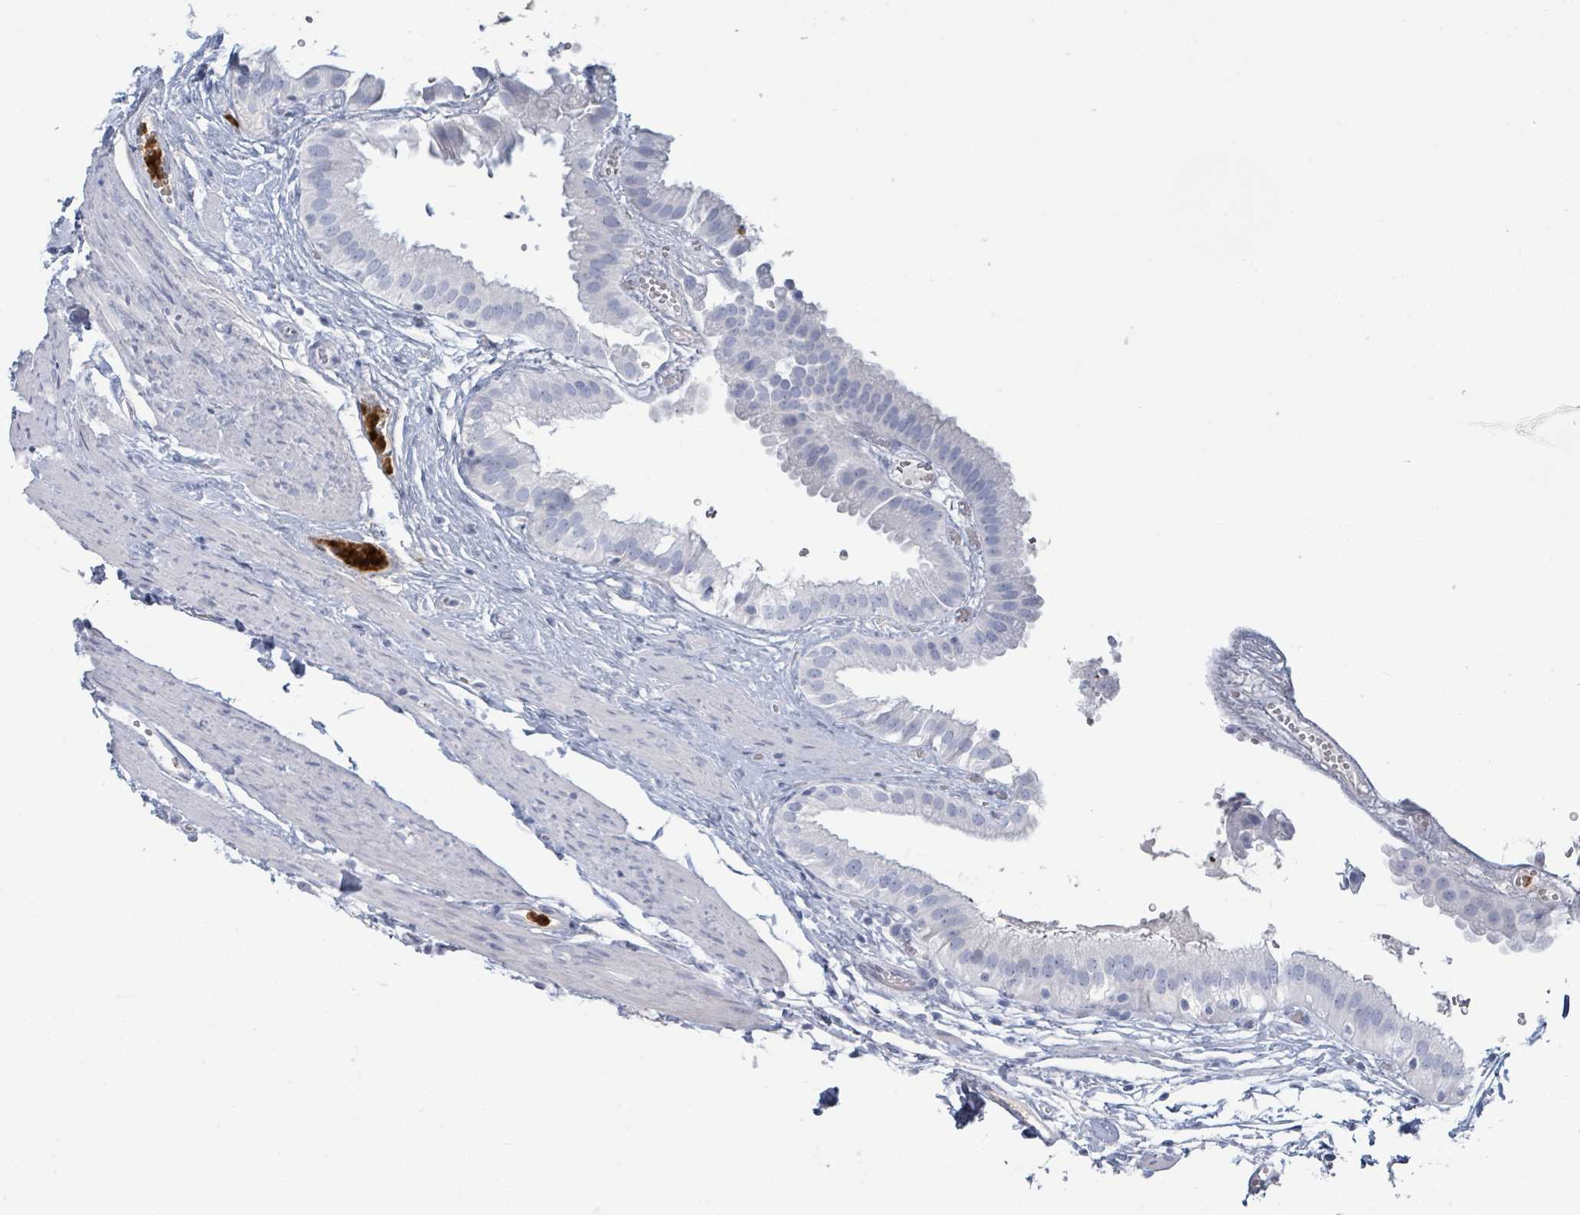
{"staining": {"intensity": "negative", "quantity": "none", "location": "none"}, "tissue": "gallbladder", "cell_type": "Glandular cells", "image_type": "normal", "snomed": [{"axis": "morphology", "description": "Normal tissue, NOS"}, {"axis": "topography", "description": "Gallbladder"}], "caption": "High magnification brightfield microscopy of normal gallbladder stained with DAB (3,3'-diaminobenzidine) (brown) and counterstained with hematoxylin (blue): glandular cells show no significant staining.", "gene": "DEFA4", "patient": {"sex": "female", "age": 61}}